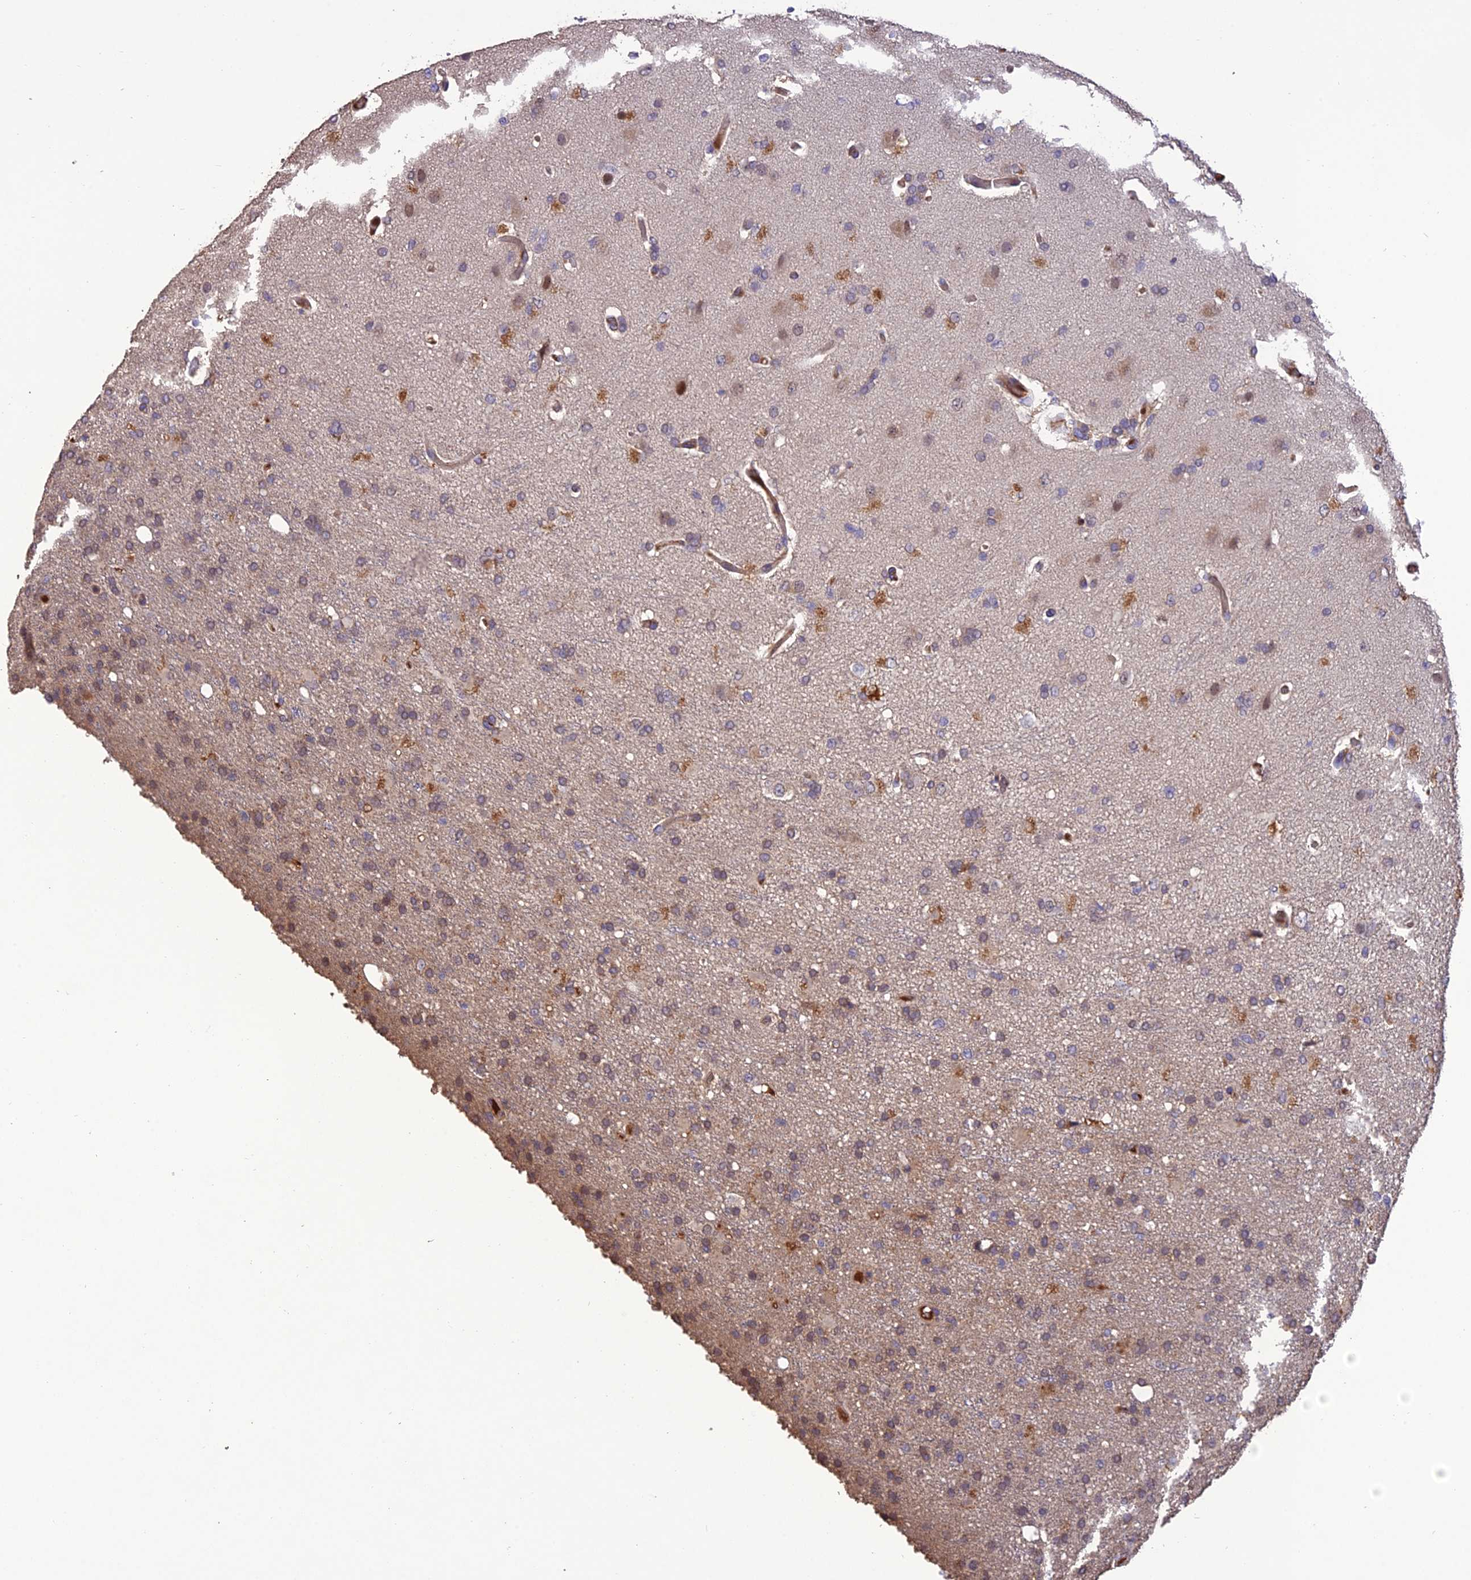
{"staining": {"intensity": "weak", "quantity": "25%-75%", "location": "cytoplasmic/membranous"}, "tissue": "glioma", "cell_type": "Tumor cells", "image_type": "cancer", "snomed": [{"axis": "morphology", "description": "Glioma, malignant, High grade"}, {"axis": "topography", "description": "Brain"}], "caption": "Brown immunohistochemical staining in malignant glioma (high-grade) displays weak cytoplasmic/membranous positivity in approximately 25%-75% of tumor cells.", "gene": "MIOS", "patient": {"sex": "female", "age": 74}}